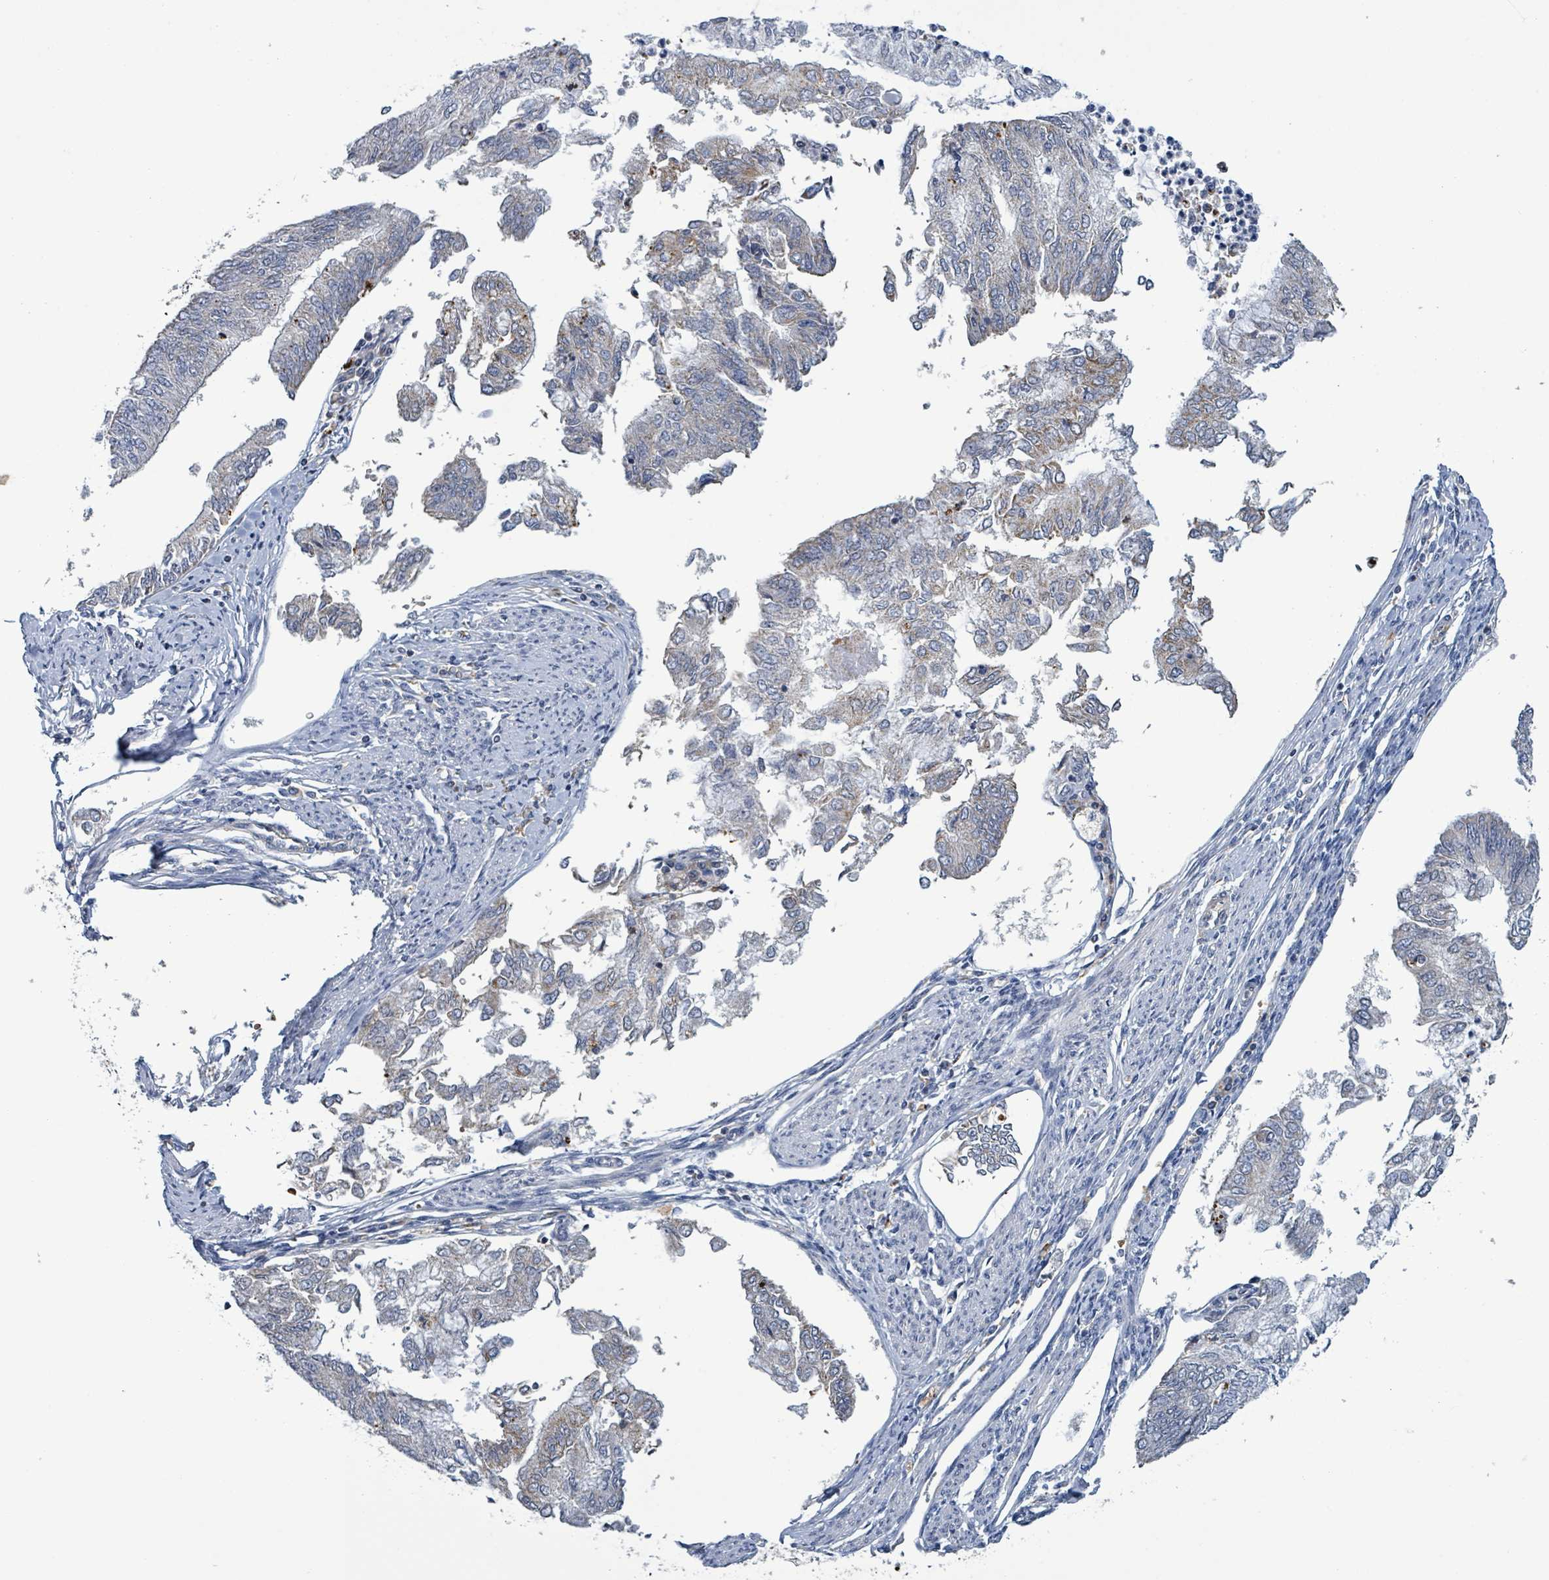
{"staining": {"intensity": "weak", "quantity": "<25%", "location": "cytoplasmic/membranous"}, "tissue": "endometrial cancer", "cell_type": "Tumor cells", "image_type": "cancer", "snomed": [{"axis": "morphology", "description": "Adenocarcinoma, NOS"}, {"axis": "topography", "description": "Endometrium"}], "caption": "The micrograph demonstrates no significant staining in tumor cells of endometrial cancer. (Stains: DAB immunohistochemistry (IHC) with hematoxylin counter stain, Microscopy: brightfield microscopy at high magnification).", "gene": "SEBOX", "patient": {"sex": "female", "age": 68}}